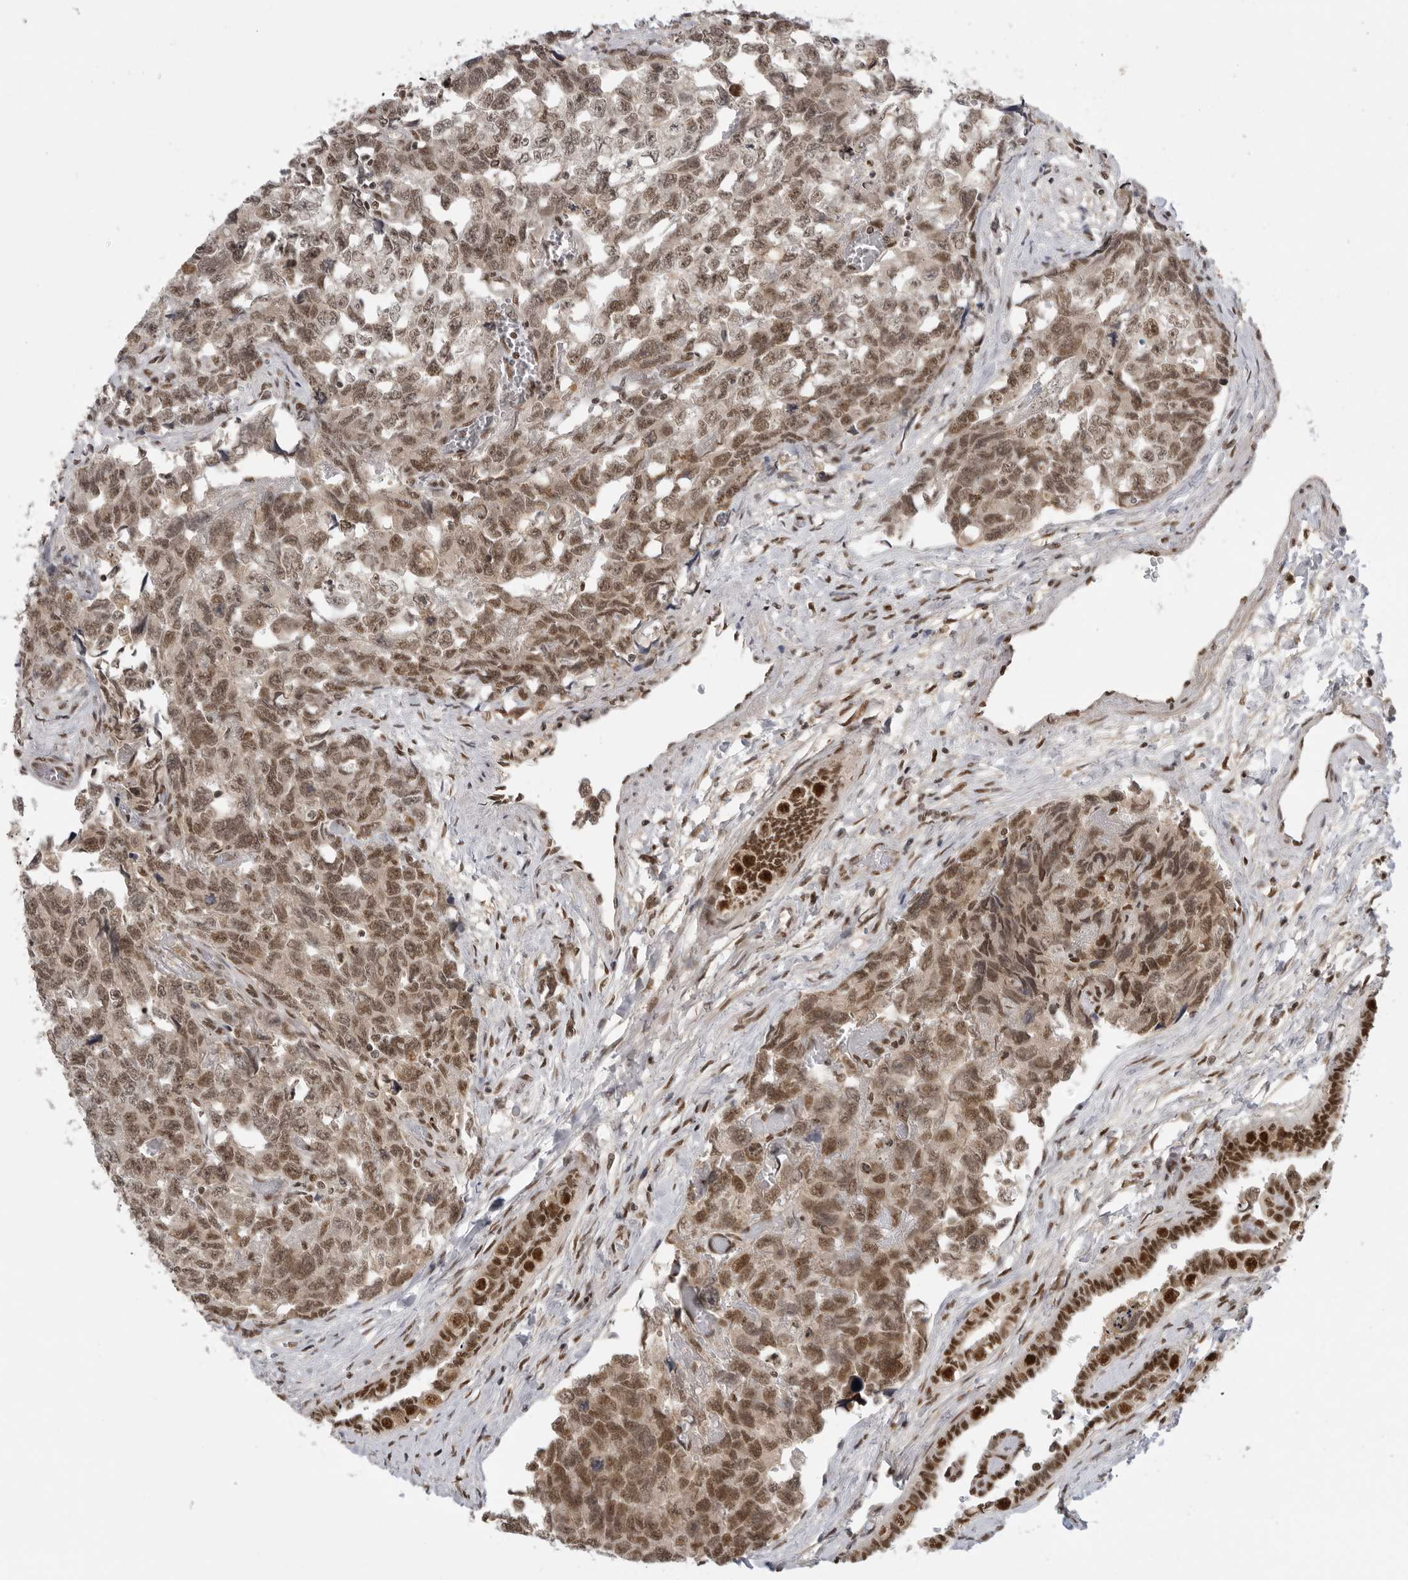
{"staining": {"intensity": "moderate", "quantity": ">75%", "location": "cytoplasmic/membranous,nuclear"}, "tissue": "testis cancer", "cell_type": "Tumor cells", "image_type": "cancer", "snomed": [{"axis": "morphology", "description": "Carcinoma, Embryonal, NOS"}, {"axis": "topography", "description": "Testis"}], "caption": "Testis cancer tissue displays moderate cytoplasmic/membranous and nuclear staining in approximately >75% of tumor cells, visualized by immunohistochemistry.", "gene": "RPA2", "patient": {"sex": "male", "age": 31}}